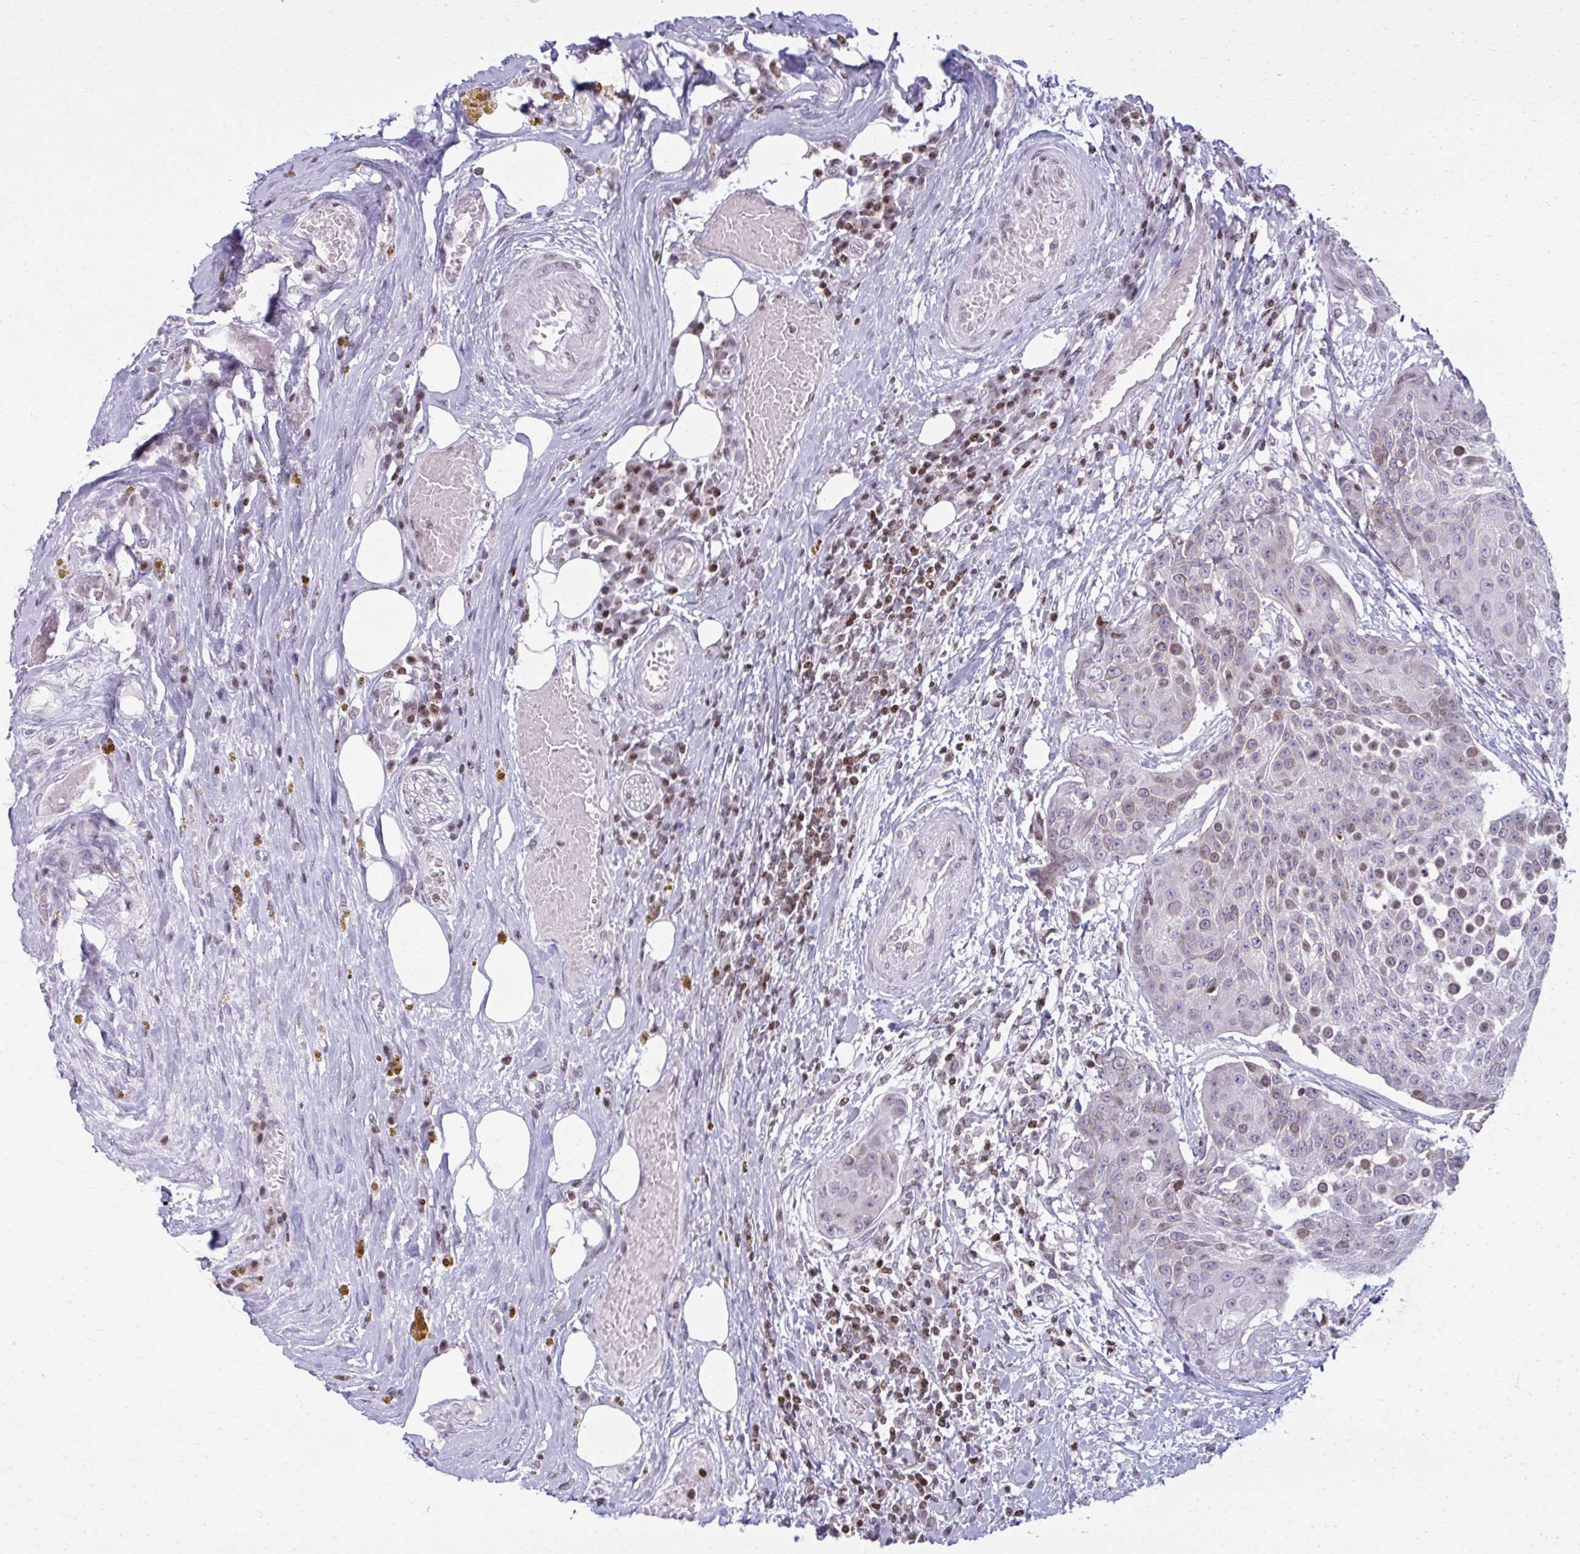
{"staining": {"intensity": "weak", "quantity": "25%-75%", "location": "nuclear"}, "tissue": "urothelial cancer", "cell_type": "Tumor cells", "image_type": "cancer", "snomed": [{"axis": "morphology", "description": "Urothelial carcinoma, High grade"}, {"axis": "topography", "description": "Urinary bladder"}], "caption": "Tumor cells exhibit low levels of weak nuclear positivity in approximately 25%-75% of cells in urothelial cancer. The staining was performed using DAB (3,3'-diaminobenzidine) to visualize the protein expression in brown, while the nuclei were stained in blue with hematoxylin (Magnification: 20x).", "gene": "AP5M1", "patient": {"sex": "female", "age": 63}}